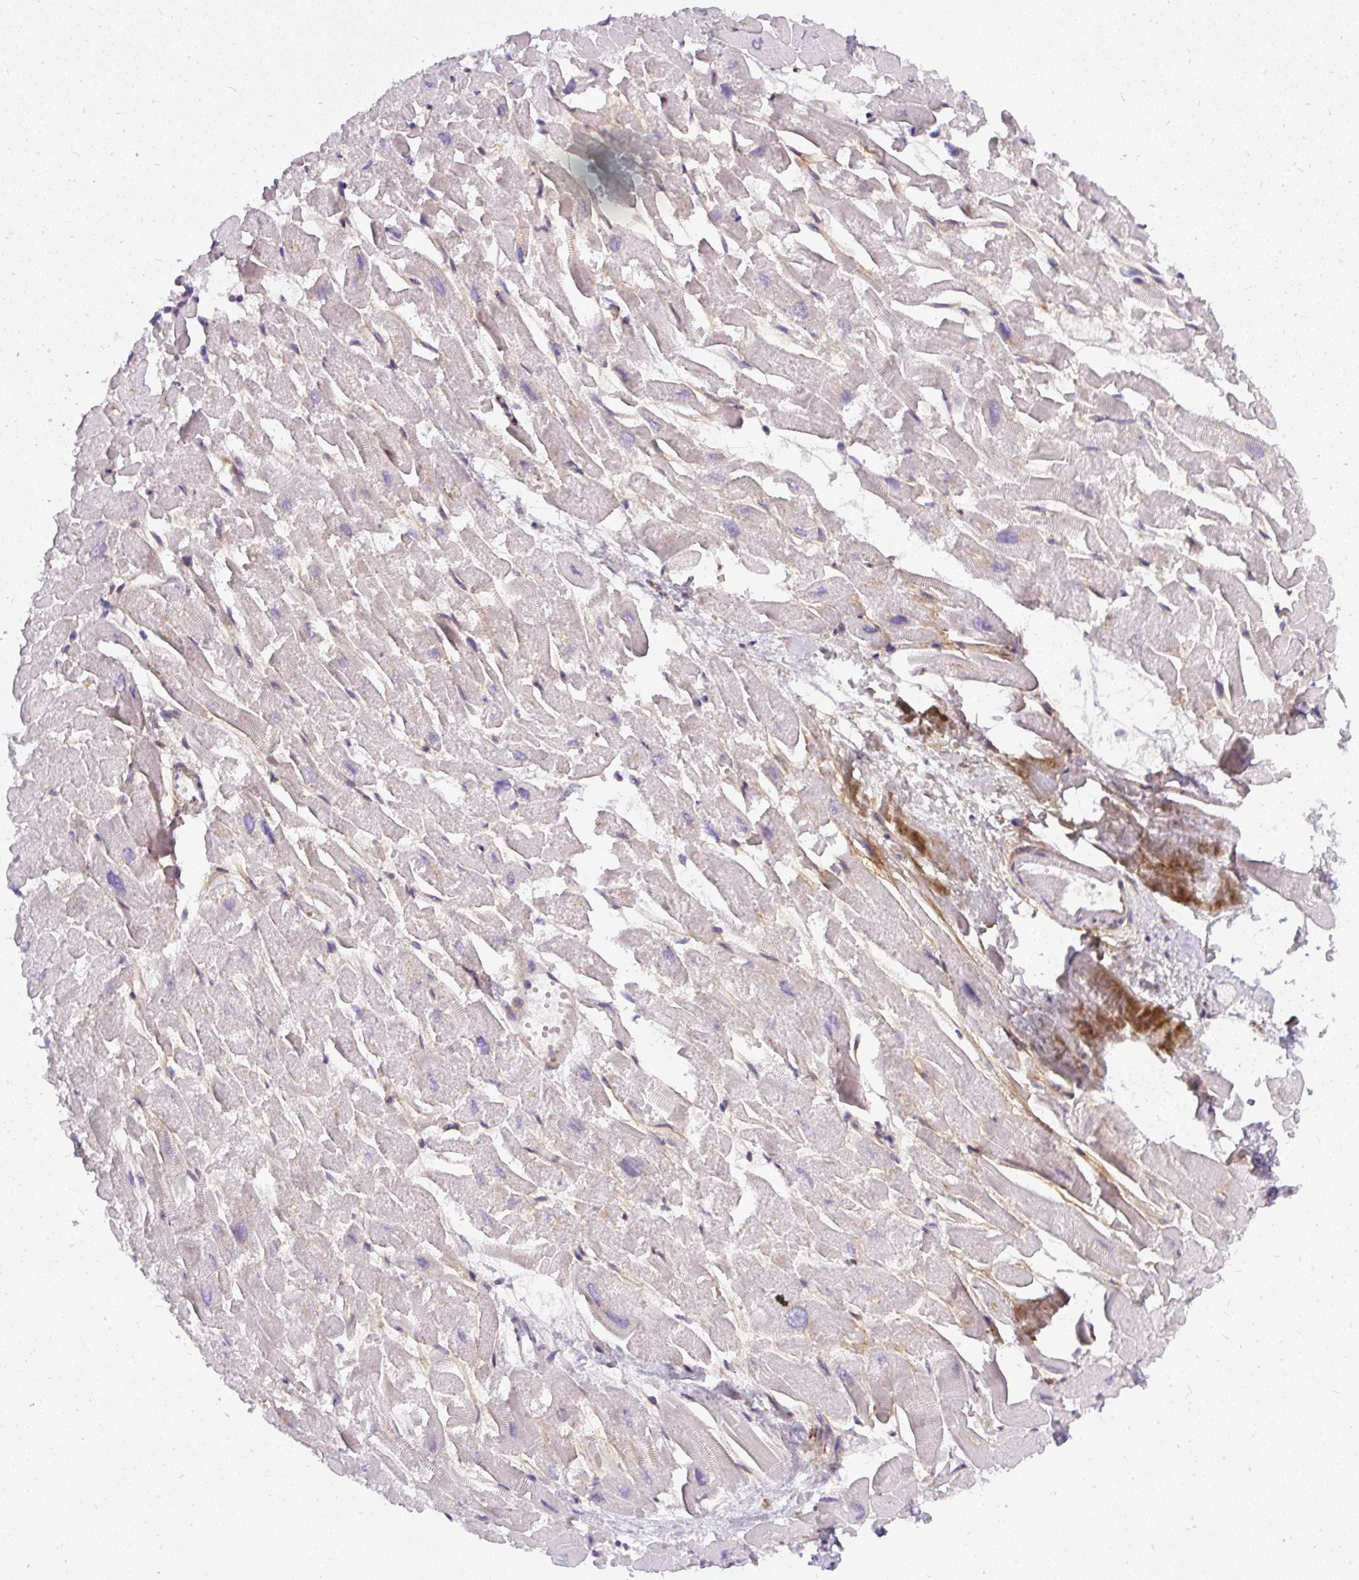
{"staining": {"intensity": "negative", "quantity": "none", "location": "none"}, "tissue": "heart muscle", "cell_type": "Cardiomyocytes", "image_type": "normal", "snomed": [{"axis": "morphology", "description": "Normal tissue, NOS"}, {"axis": "topography", "description": "Heart"}], "caption": "This is an immunohistochemistry photomicrograph of benign human heart muscle. There is no expression in cardiomyocytes.", "gene": "FAM117B", "patient": {"sex": "male", "age": 54}}